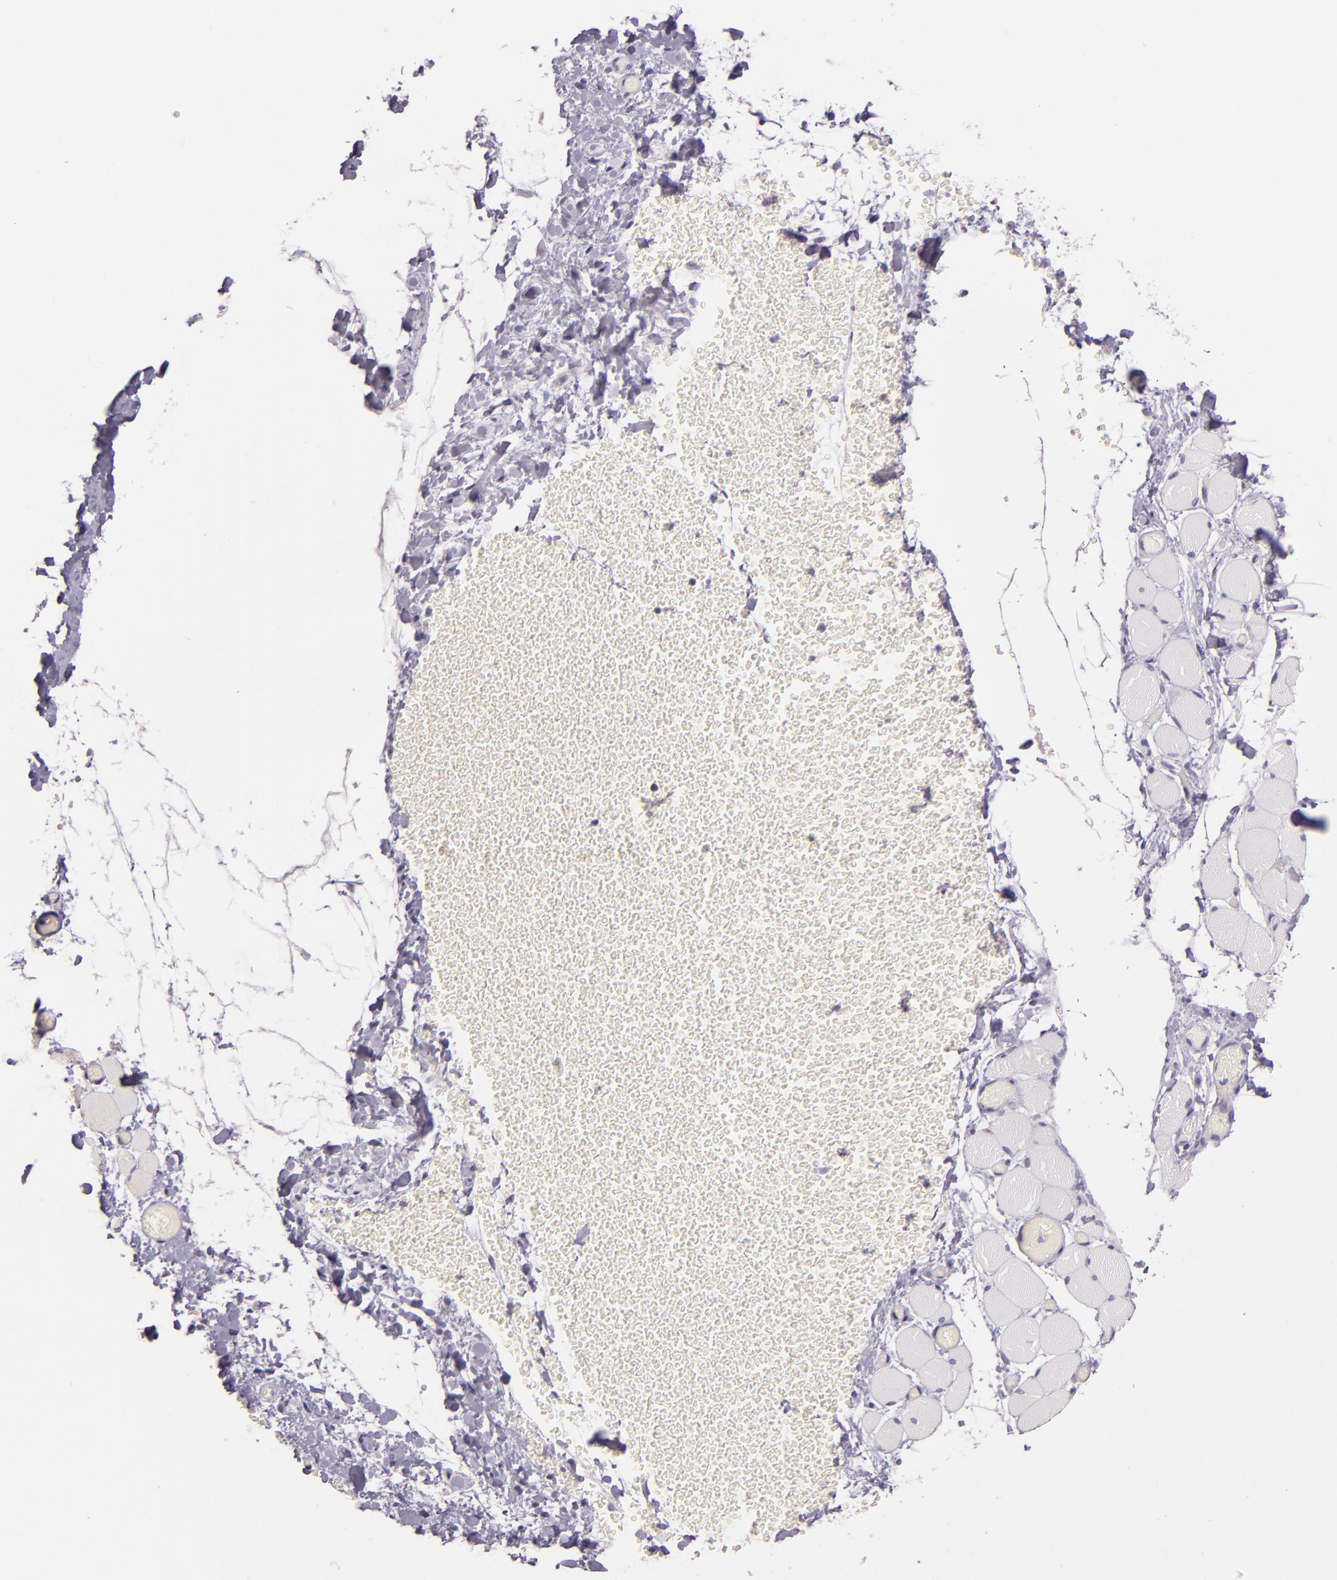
{"staining": {"intensity": "negative", "quantity": "none", "location": "none"}, "tissue": "skeletal muscle", "cell_type": "Myocytes", "image_type": "normal", "snomed": [{"axis": "morphology", "description": "Normal tissue, NOS"}, {"axis": "topography", "description": "Skeletal muscle"}, {"axis": "topography", "description": "Soft tissue"}], "caption": "A high-resolution micrograph shows immunohistochemistry staining of benign skeletal muscle, which demonstrates no significant positivity in myocytes.", "gene": "HSPA8", "patient": {"sex": "female", "age": 58}}